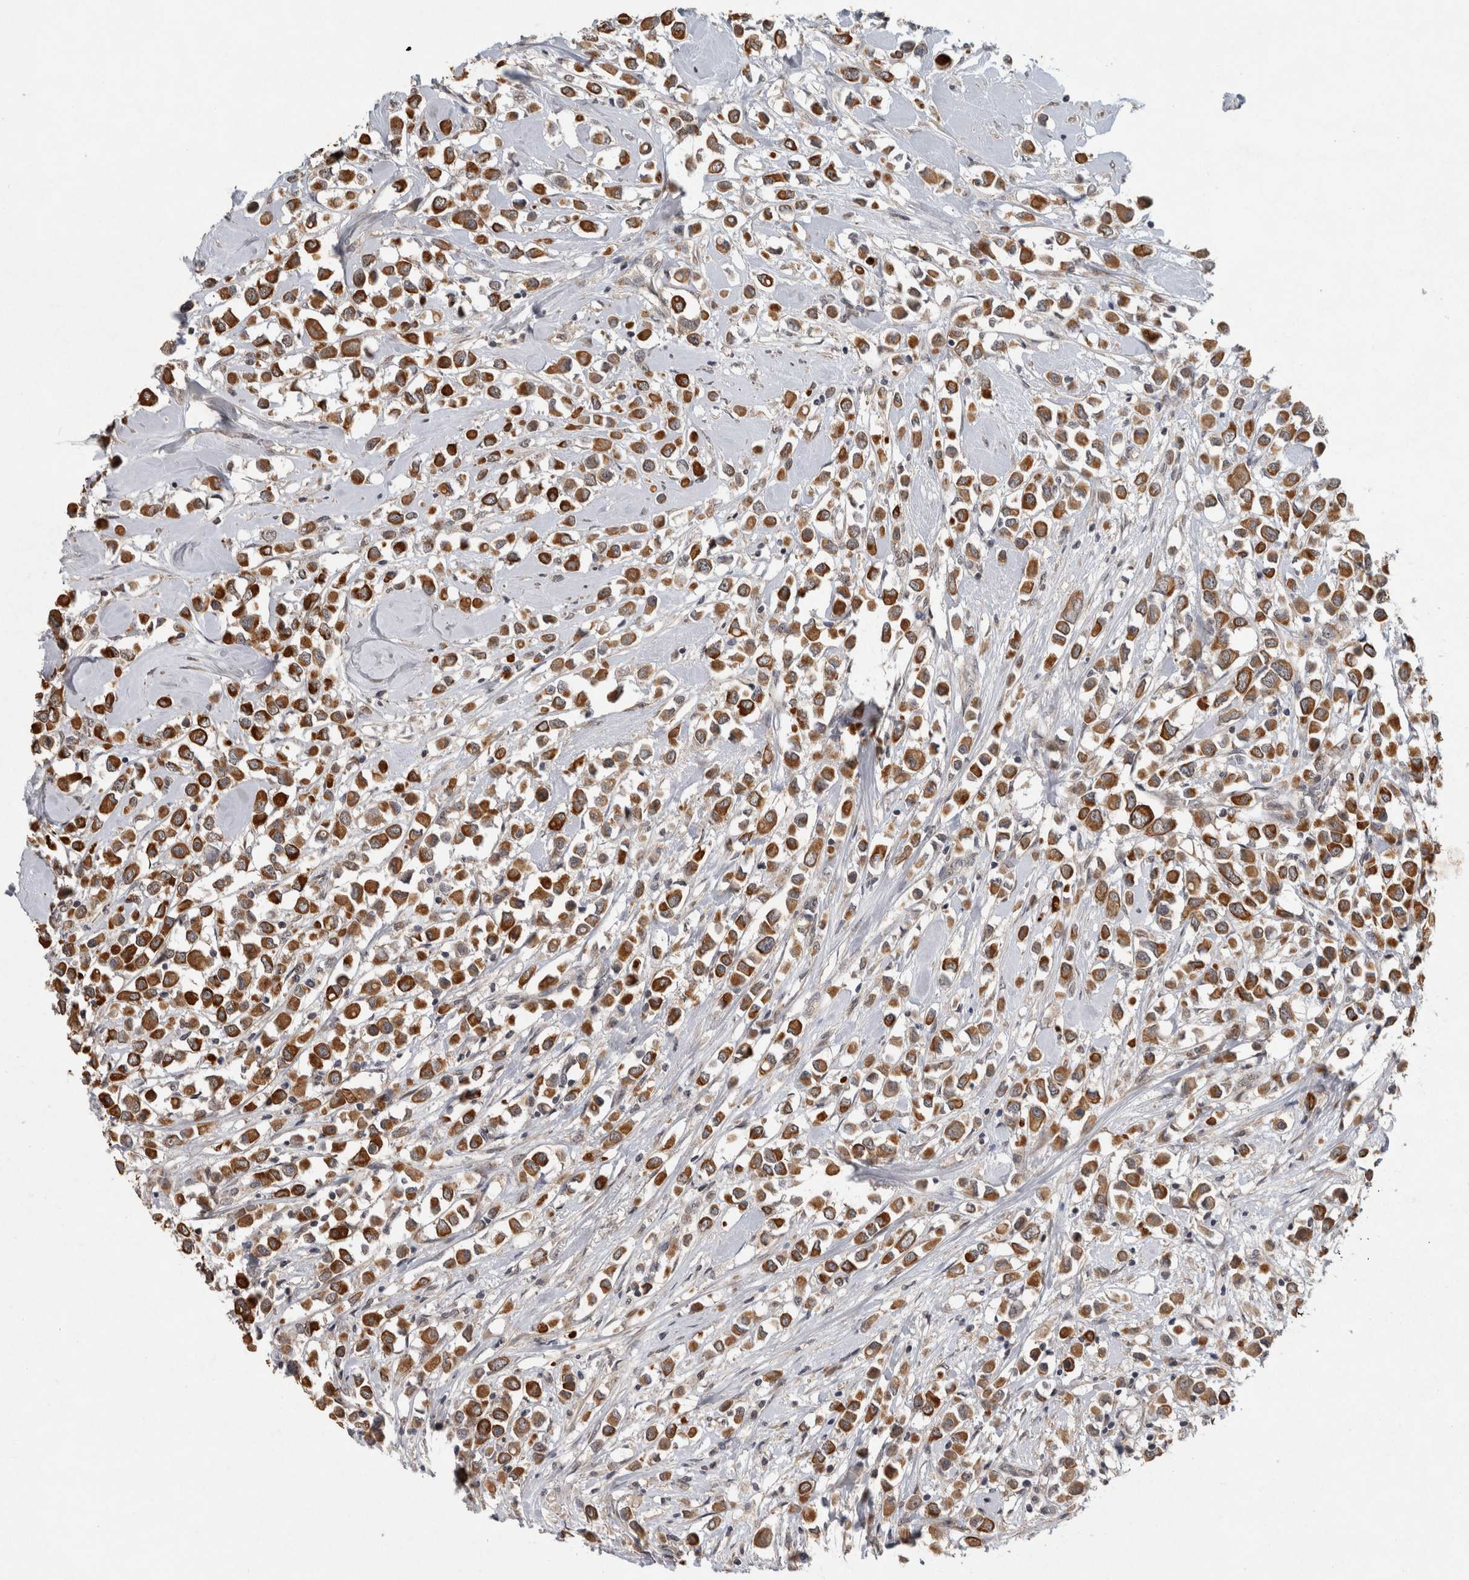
{"staining": {"intensity": "strong", "quantity": ">75%", "location": "cytoplasmic/membranous"}, "tissue": "breast cancer", "cell_type": "Tumor cells", "image_type": "cancer", "snomed": [{"axis": "morphology", "description": "Duct carcinoma"}, {"axis": "topography", "description": "Breast"}], "caption": "Immunohistochemical staining of human breast intraductal carcinoma shows high levels of strong cytoplasmic/membranous staining in about >75% of tumor cells. (DAB = brown stain, brightfield microscopy at high magnification).", "gene": "RHPN1", "patient": {"sex": "female", "age": 61}}